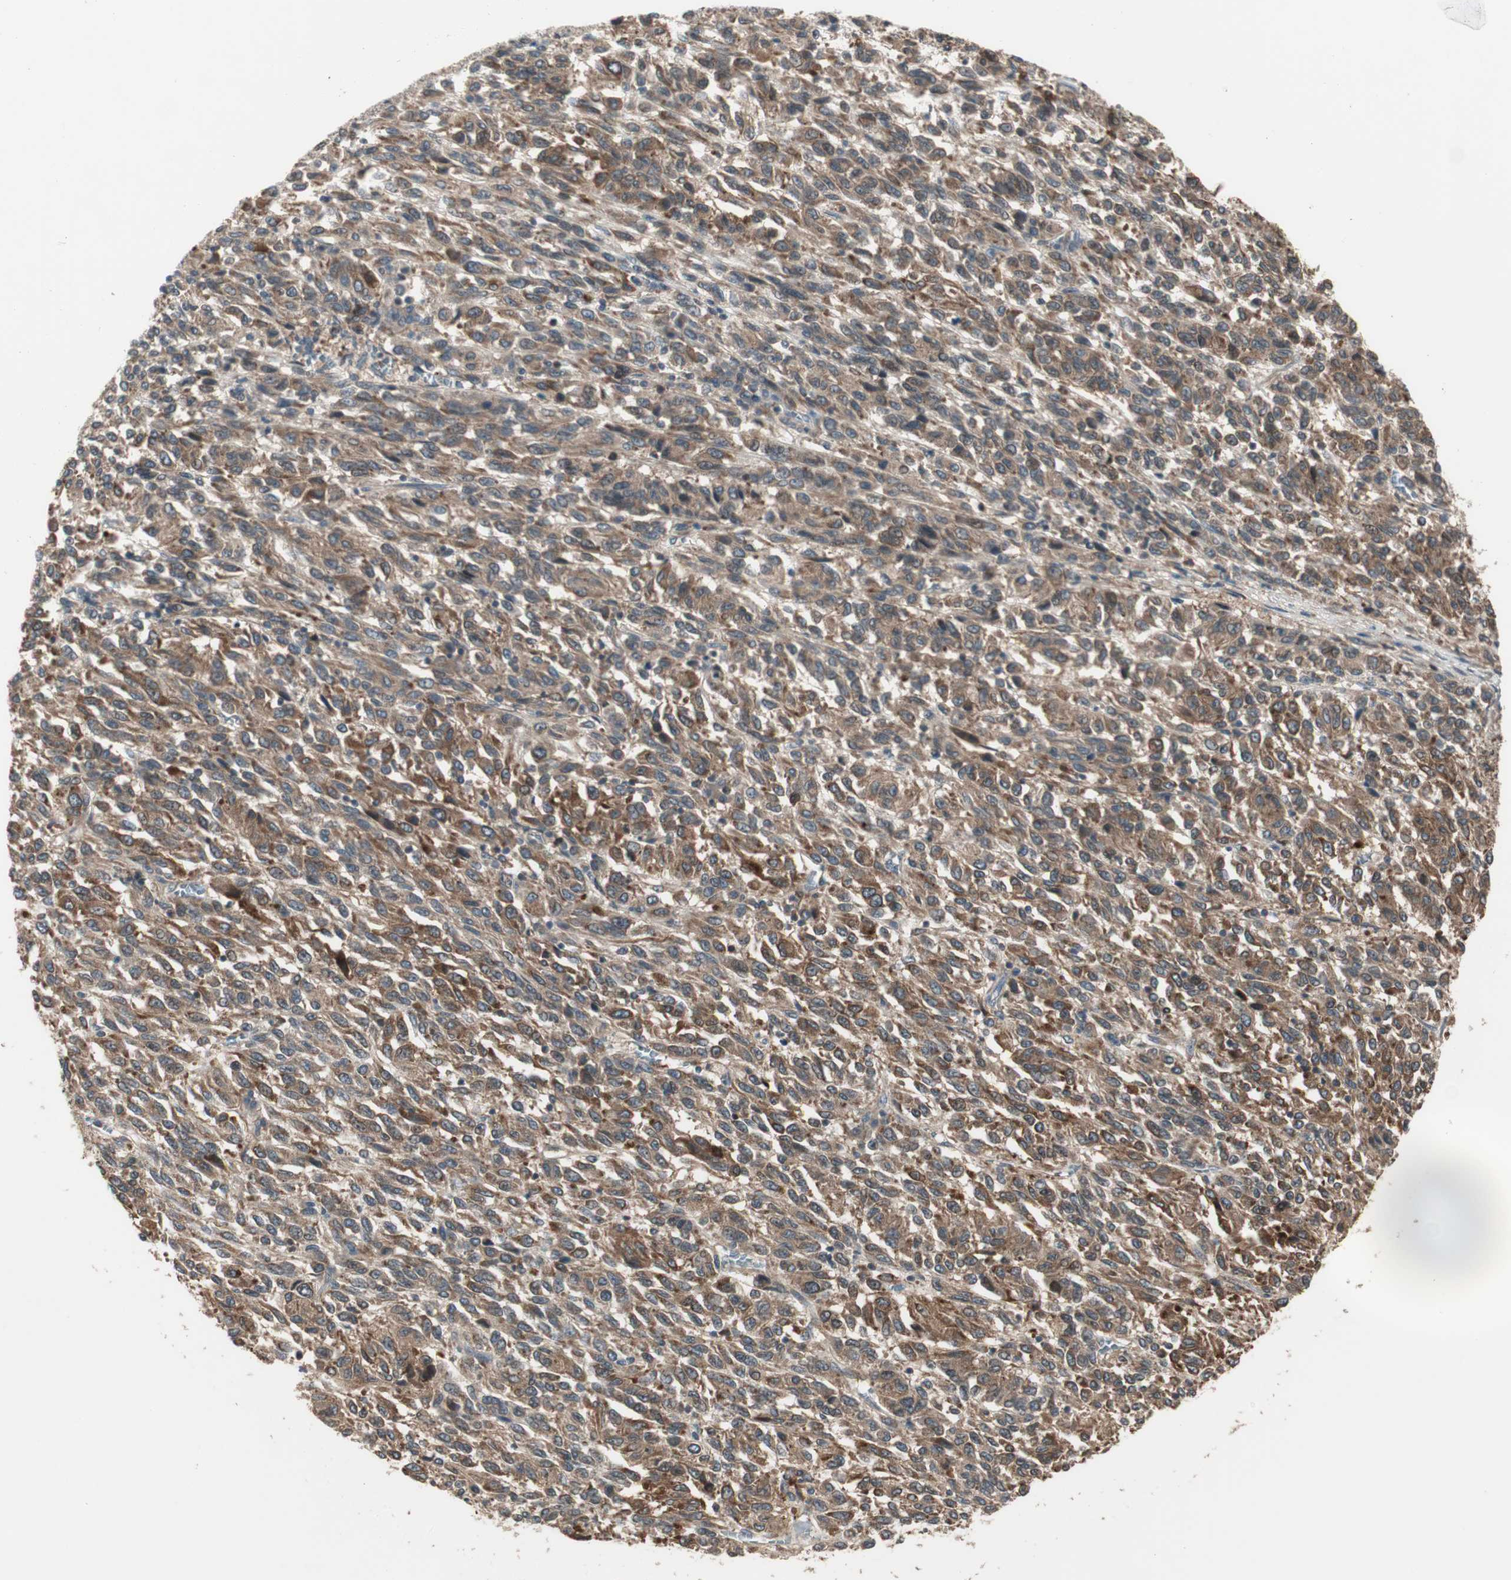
{"staining": {"intensity": "moderate", "quantity": ">75%", "location": "cytoplasmic/membranous"}, "tissue": "melanoma", "cell_type": "Tumor cells", "image_type": "cancer", "snomed": [{"axis": "morphology", "description": "Malignant melanoma, Metastatic site"}, {"axis": "topography", "description": "Lung"}], "caption": "This is a micrograph of immunohistochemistry staining of malignant melanoma (metastatic site), which shows moderate staining in the cytoplasmic/membranous of tumor cells.", "gene": "ATP6AP2", "patient": {"sex": "male", "age": 64}}